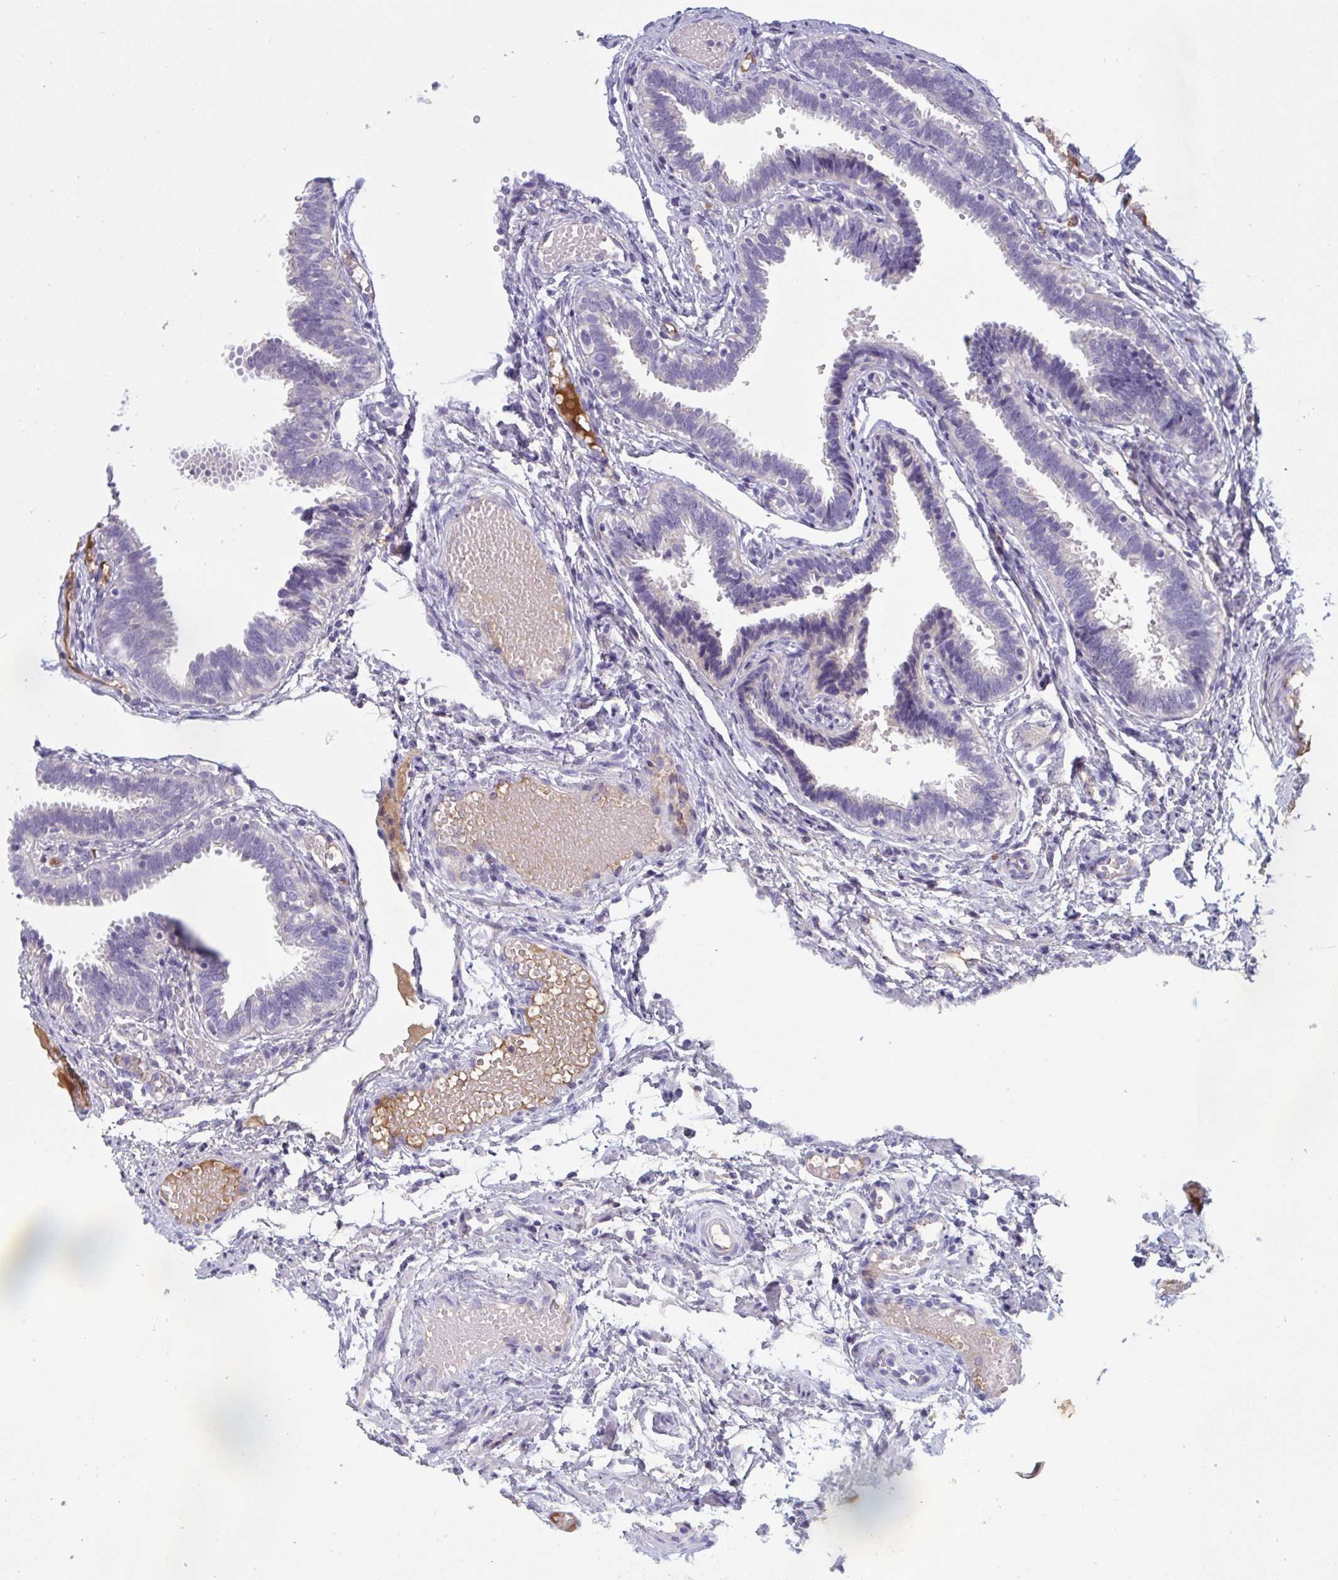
{"staining": {"intensity": "negative", "quantity": "none", "location": "none"}, "tissue": "fallopian tube", "cell_type": "Glandular cells", "image_type": "normal", "snomed": [{"axis": "morphology", "description": "Normal tissue, NOS"}, {"axis": "topography", "description": "Fallopian tube"}], "caption": "An IHC histopathology image of normal fallopian tube is shown. There is no staining in glandular cells of fallopian tube.", "gene": "HGFAC", "patient": {"sex": "female", "age": 37}}